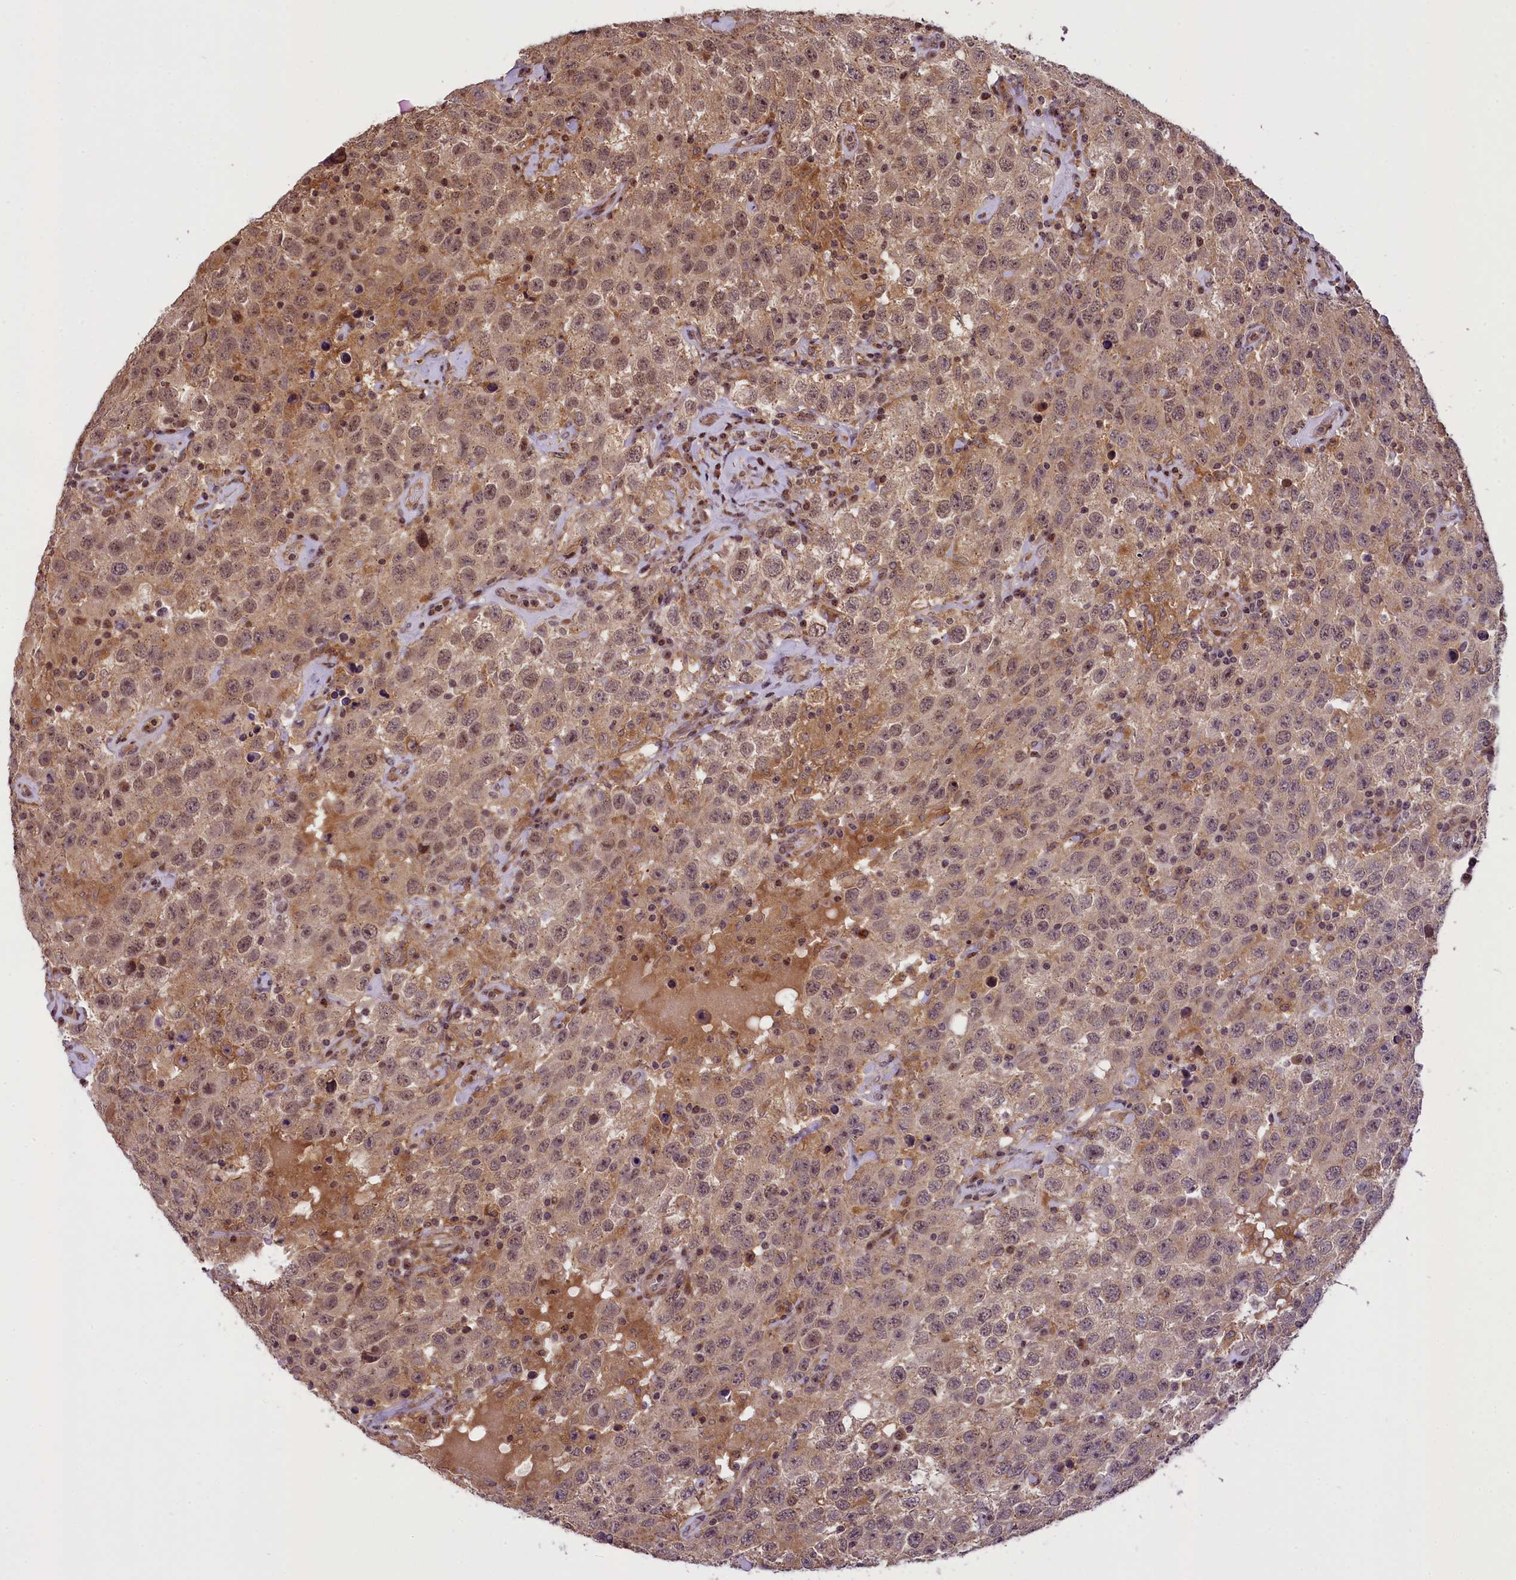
{"staining": {"intensity": "moderate", "quantity": ">75%", "location": "cytoplasmic/membranous"}, "tissue": "testis cancer", "cell_type": "Tumor cells", "image_type": "cancer", "snomed": [{"axis": "morphology", "description": "Seminoma, NOS"}, {"axis": "topography", "description": "Testis"}], "caption": "Human testis seminoma stained with a protein marker reveals moderate staining in tumor cells.", "gene": "RBBP8", "patient": {"sex": "male", "age": 41}}